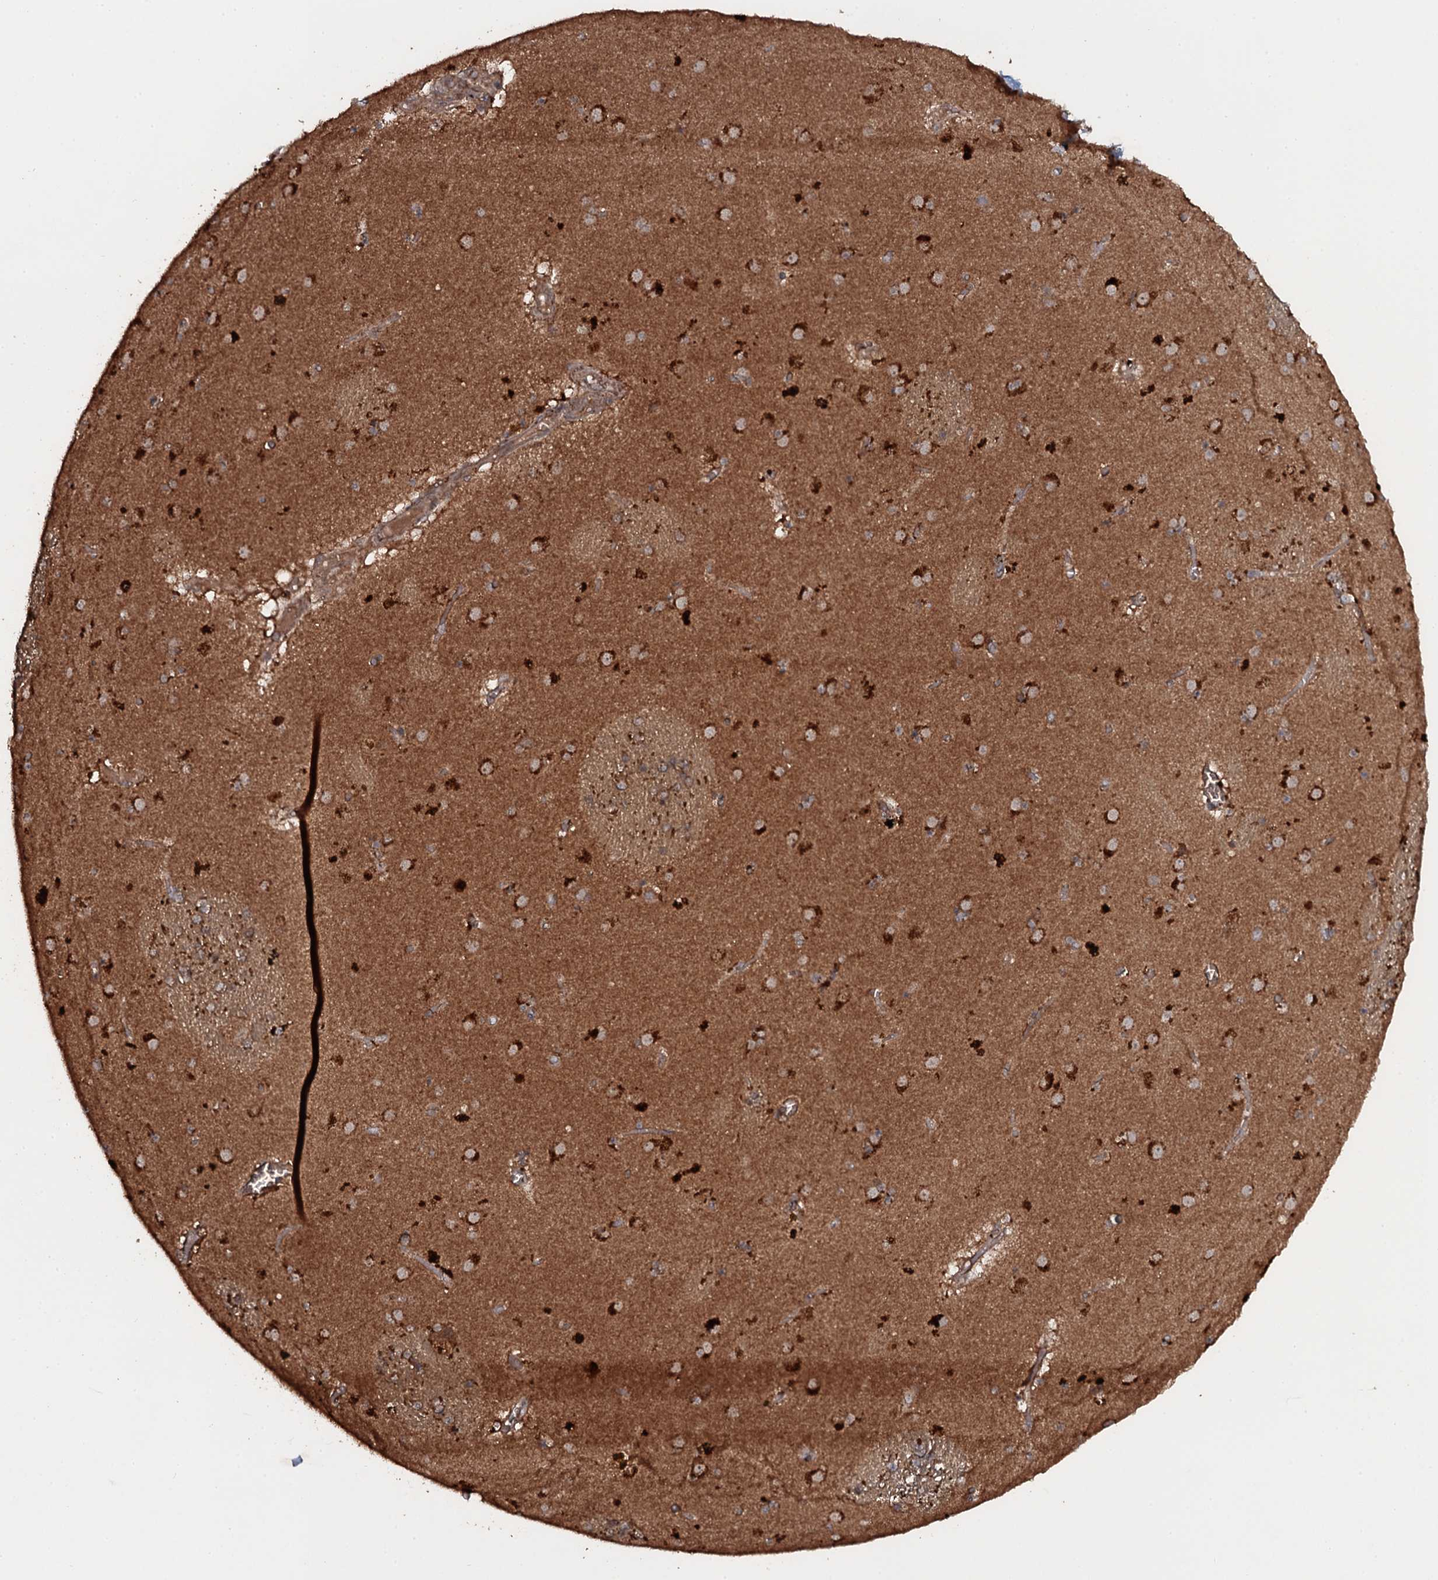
{"staining": {"intensity": "moderate", "quantity": ">75%", "location": "cytoplasmic/membranous"}, "tissue": "caudate", "cell_type": "Glial cells", "image_type": "normal", "snomed": [{"axis": "morphology", "description": "Normal tissue, NOS"}, {"axis": "topography", "description": "Lateral ventricle wall"}], "caption": "Glial cells exhibit medium levels of moderate cytoplasmic/membranous expression in about >75% of cells in normal caudate.", "gene": "ADGRG3", "patient": {"sex": "male", "age": 70}}